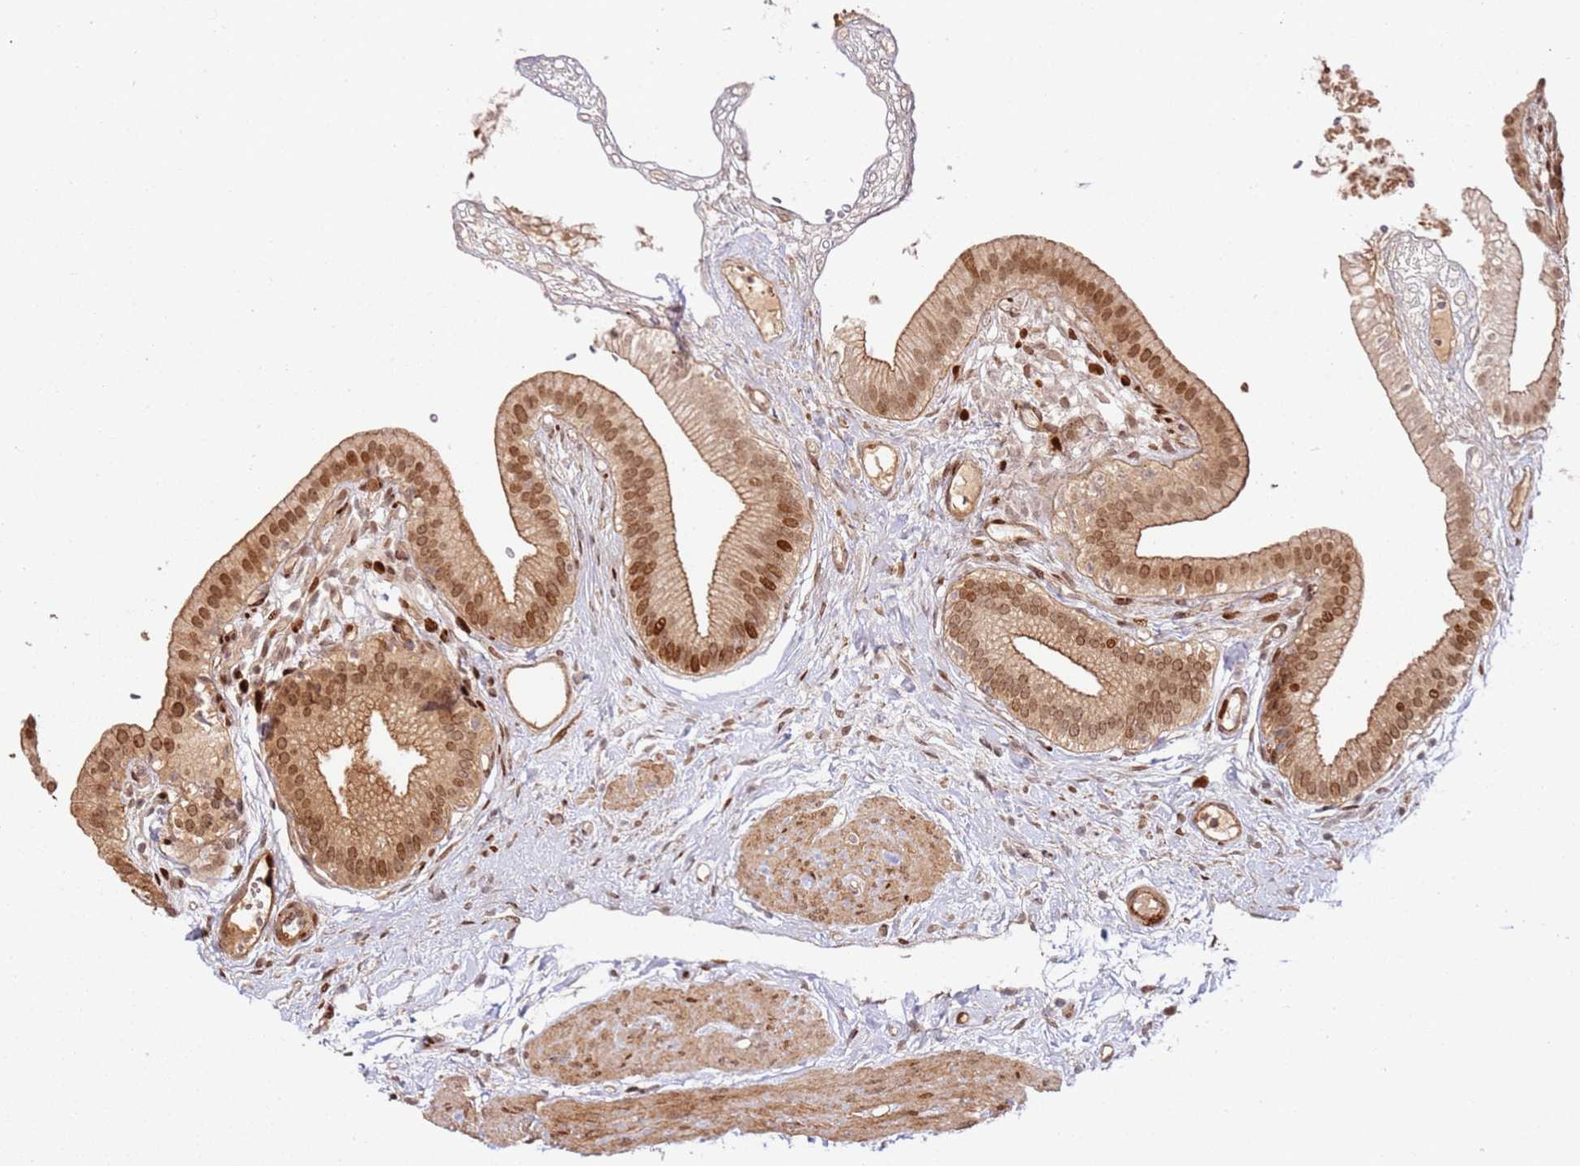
{"staining": {"intensity": "strong", "quantity": ">75%", "location": "cytoplasmic/membranous,nuclear"}, "tissue": "gallbladder", "cell_type": "Glandular cells", "image_type": "normal", "snomed": [{"axis": "morphology", "description": "Normal tissue, NOS"}, {"axis": "topography", "description": "Gallbladder"}], "caption": "Immunohistochemistry (IHC) (DAB (3,3'-diaminobenzidine)) staining of normal gallbladder demonstrates strong cytoplasmic/membranous,nuclear protein expression in about >75% of glandular cells.", "gene": "TMEM233", "patient": {"sex": "female", "age": 54}}